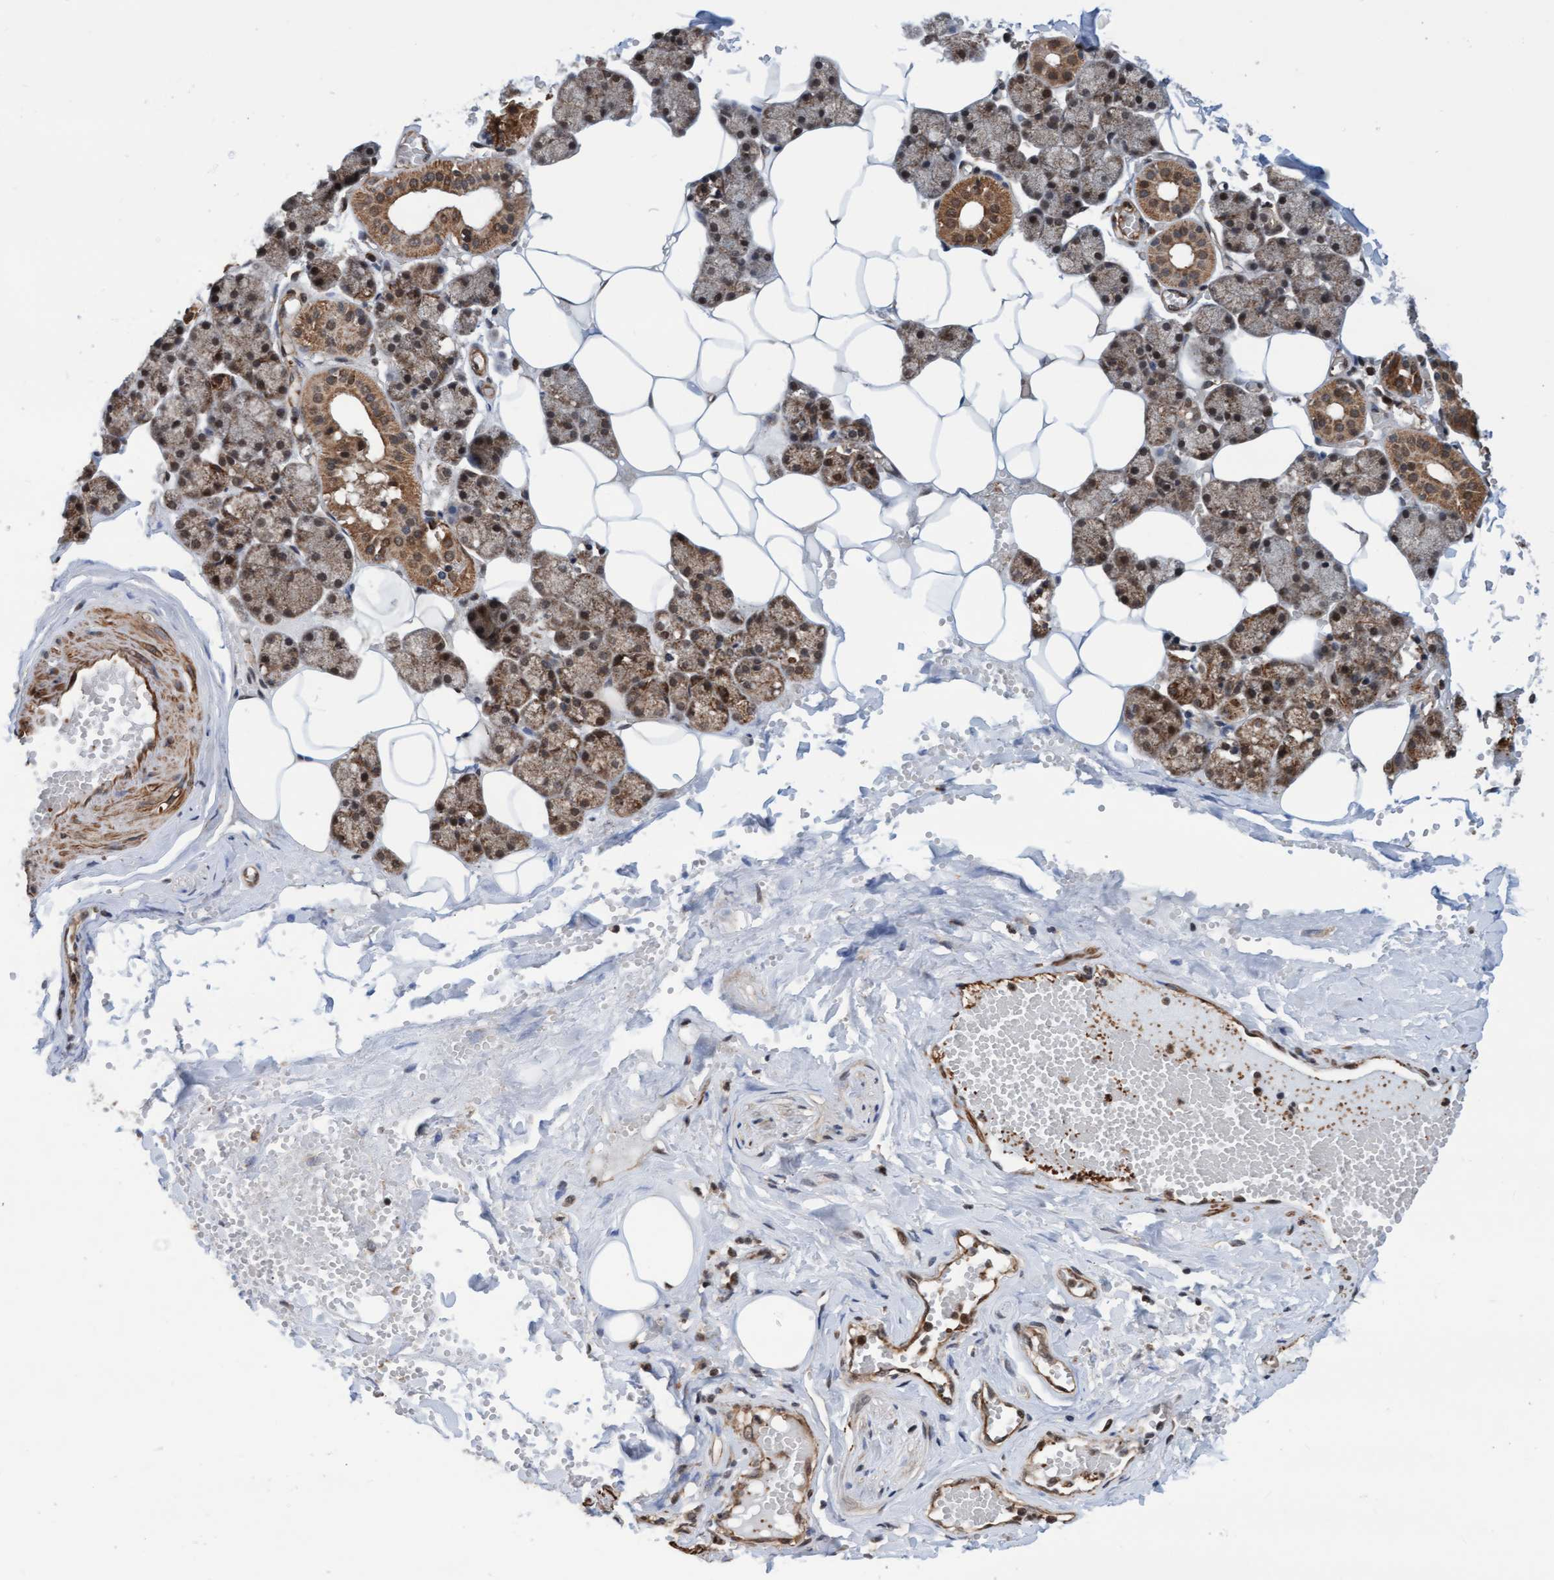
{"staining": {"intensity": "moderate", "quantity": ">75%", "location": "cytoplasmic/membranous"}, "tissue": "salivary gland", "cell_type": "Glandular cells", "image_type": "normal", "snomed": [{"axis": "morphology", "description": "Normal tissue, NOS"}, {"axis": "topography", "description": "Salivary gland"}], "caption": "A medium amount of moderate cytoplasmic/membranous positivity is identified in about >75% of glandular cells in unremarkable salivary gland.", "gene": "STXBP4", "patient": {"sex": "male", "age": 62}}